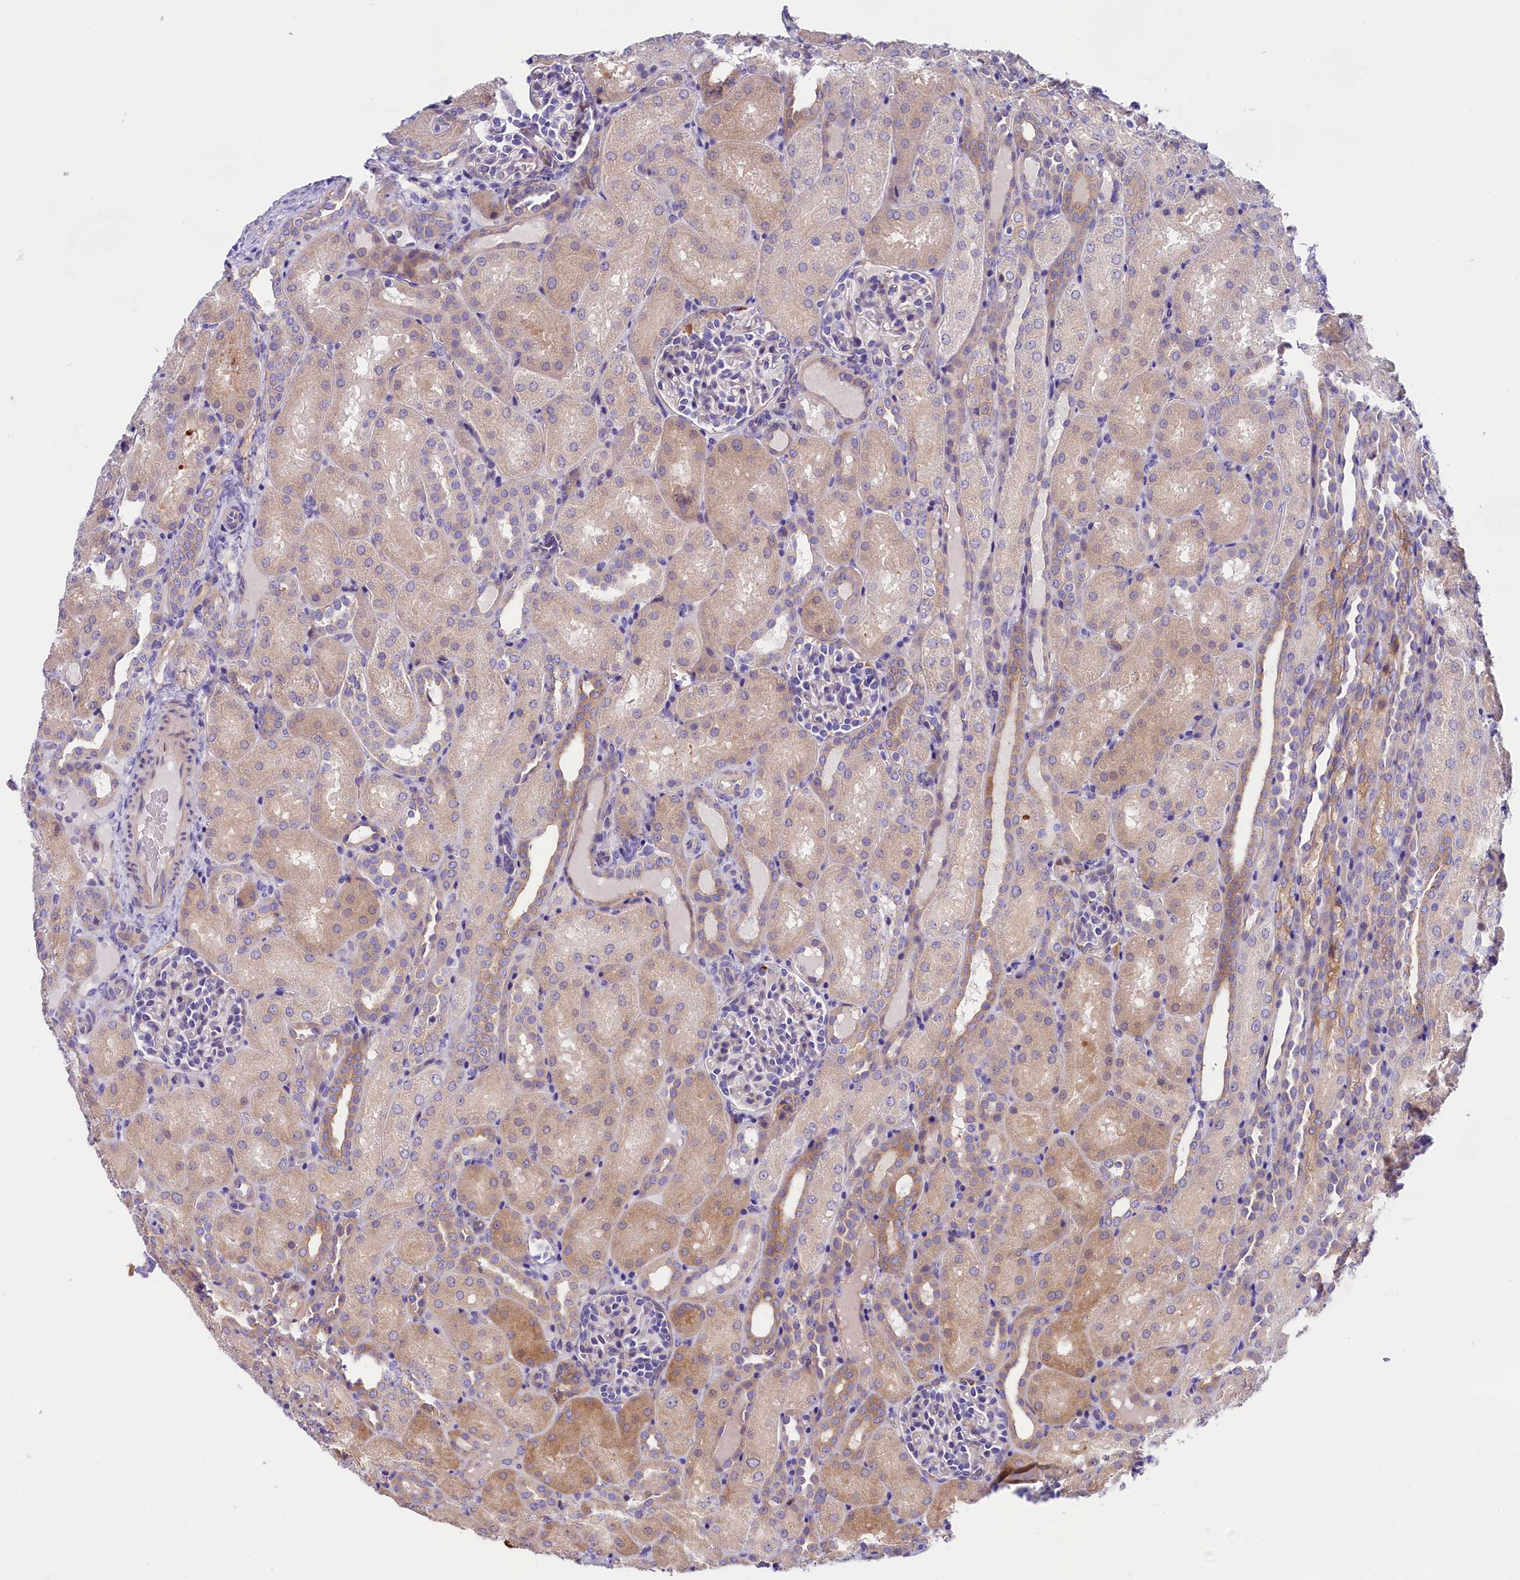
{"staining": {"intensity": "negative", "quantity": "none", "location": "none"}, "tissue": "kidney", "cell_type": "Cells in glomeruli", "image_type": "normal", "snomed": [{"axis": "morphology", "description": "Normal tissue, NOS"}, {"axis": "topography", "description": "Kidney"}], "caption": "Cells in glomeruli are negative for brown protein staining in unremarkable kidney. Brightfield microscopy of immunohistochemistry (IHC) stained with DAB (3,3'-diaminobenzidine) (brown) and hematoxylin (blue), captured at high magnification.", "gene": "PPP1R13L", "patient": {"sex": "male", "age": 1}}